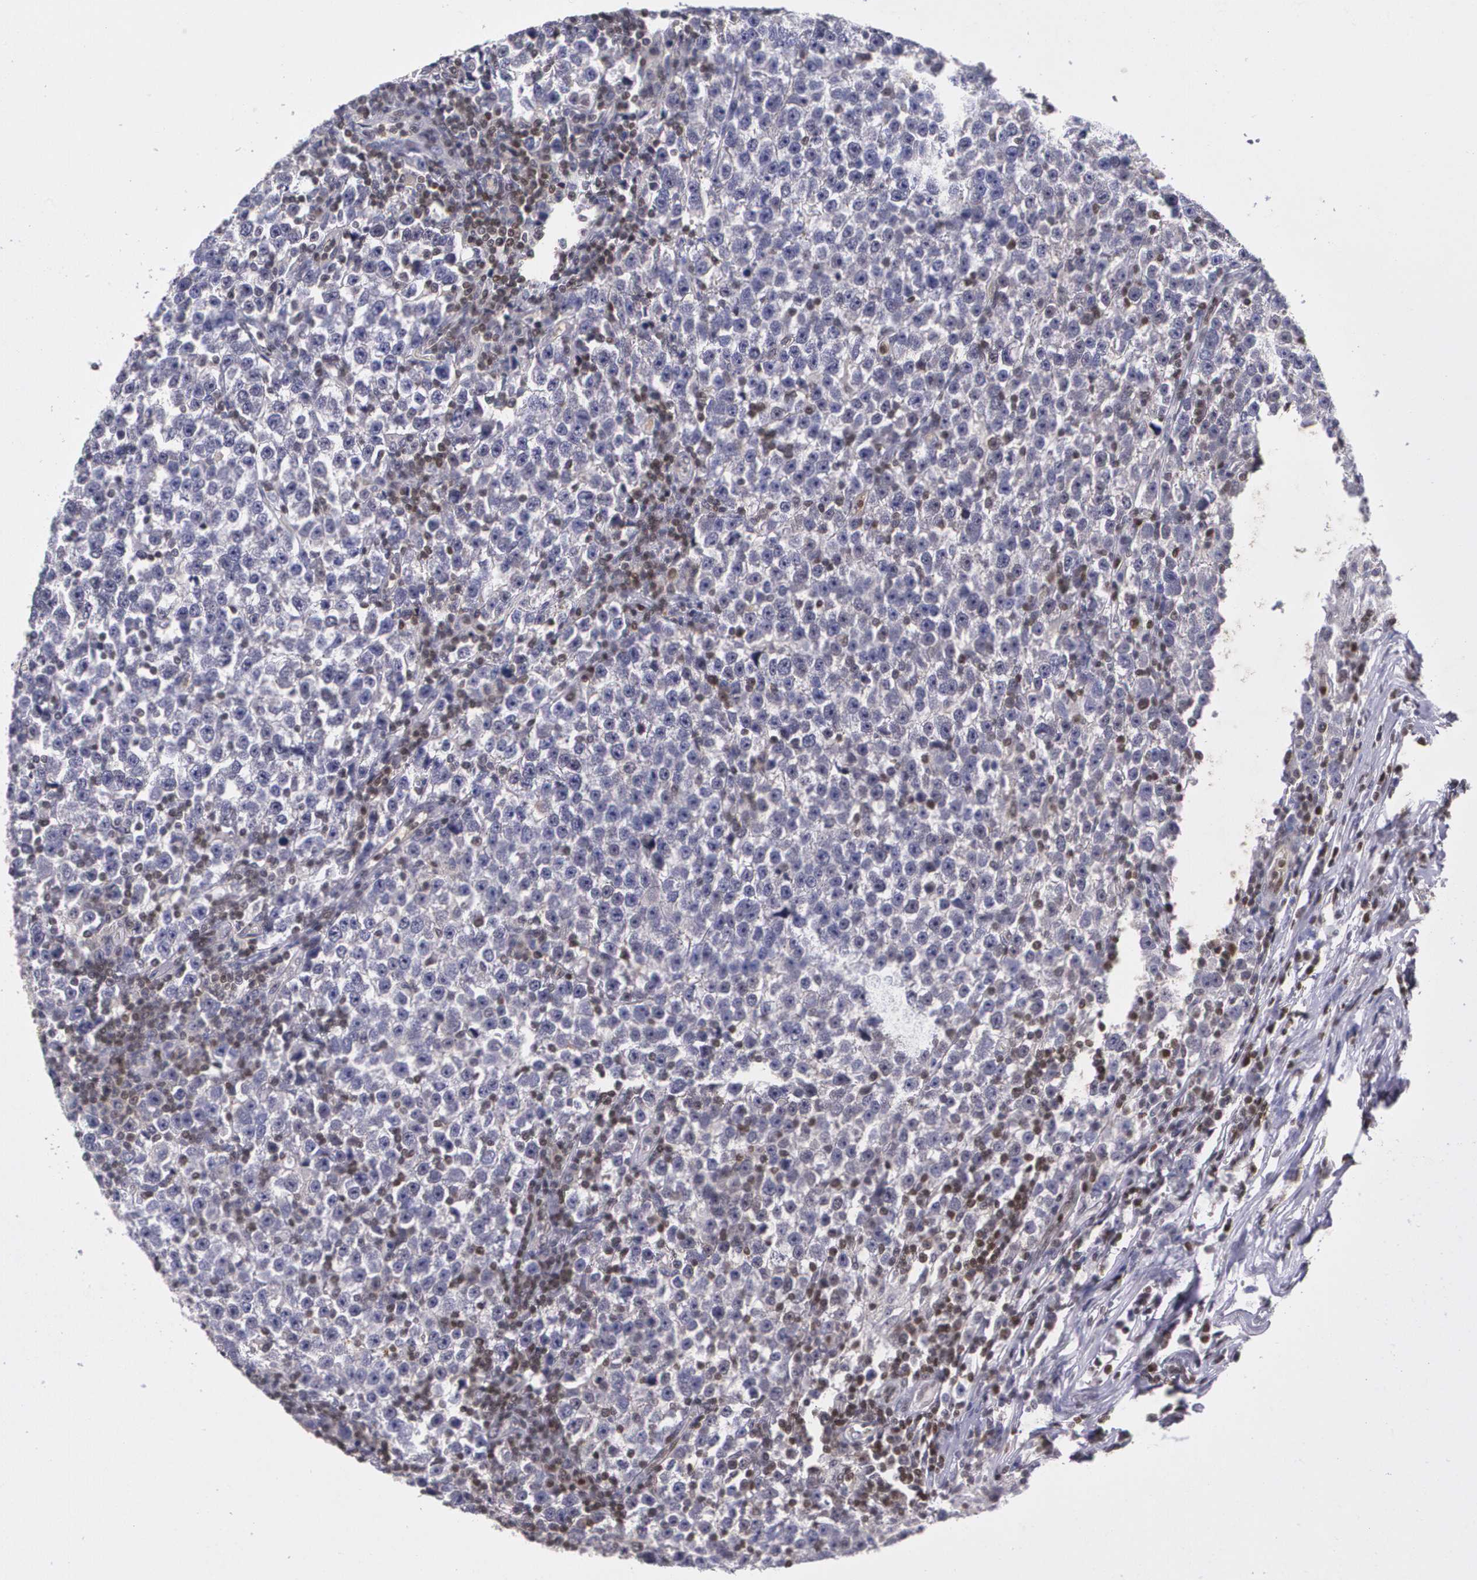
{"staining": {"intensity": "negative", "quantity": "none", "location": "none"}, "tissue": "testis cancer", "cell_type": "Tumor cells", "image_type": "cancer", "snomed": [{"axis": "morphology", "description": "Seminoma, NOS"}, {"axis": "topography", "description": "Testis"}], "caption": "Seminoma (testis) was stained to show a protein in brown. There is no significant staining in tumor cells.", "gene": "MGMT", "patient": {"sex": "male", "age": 43}}